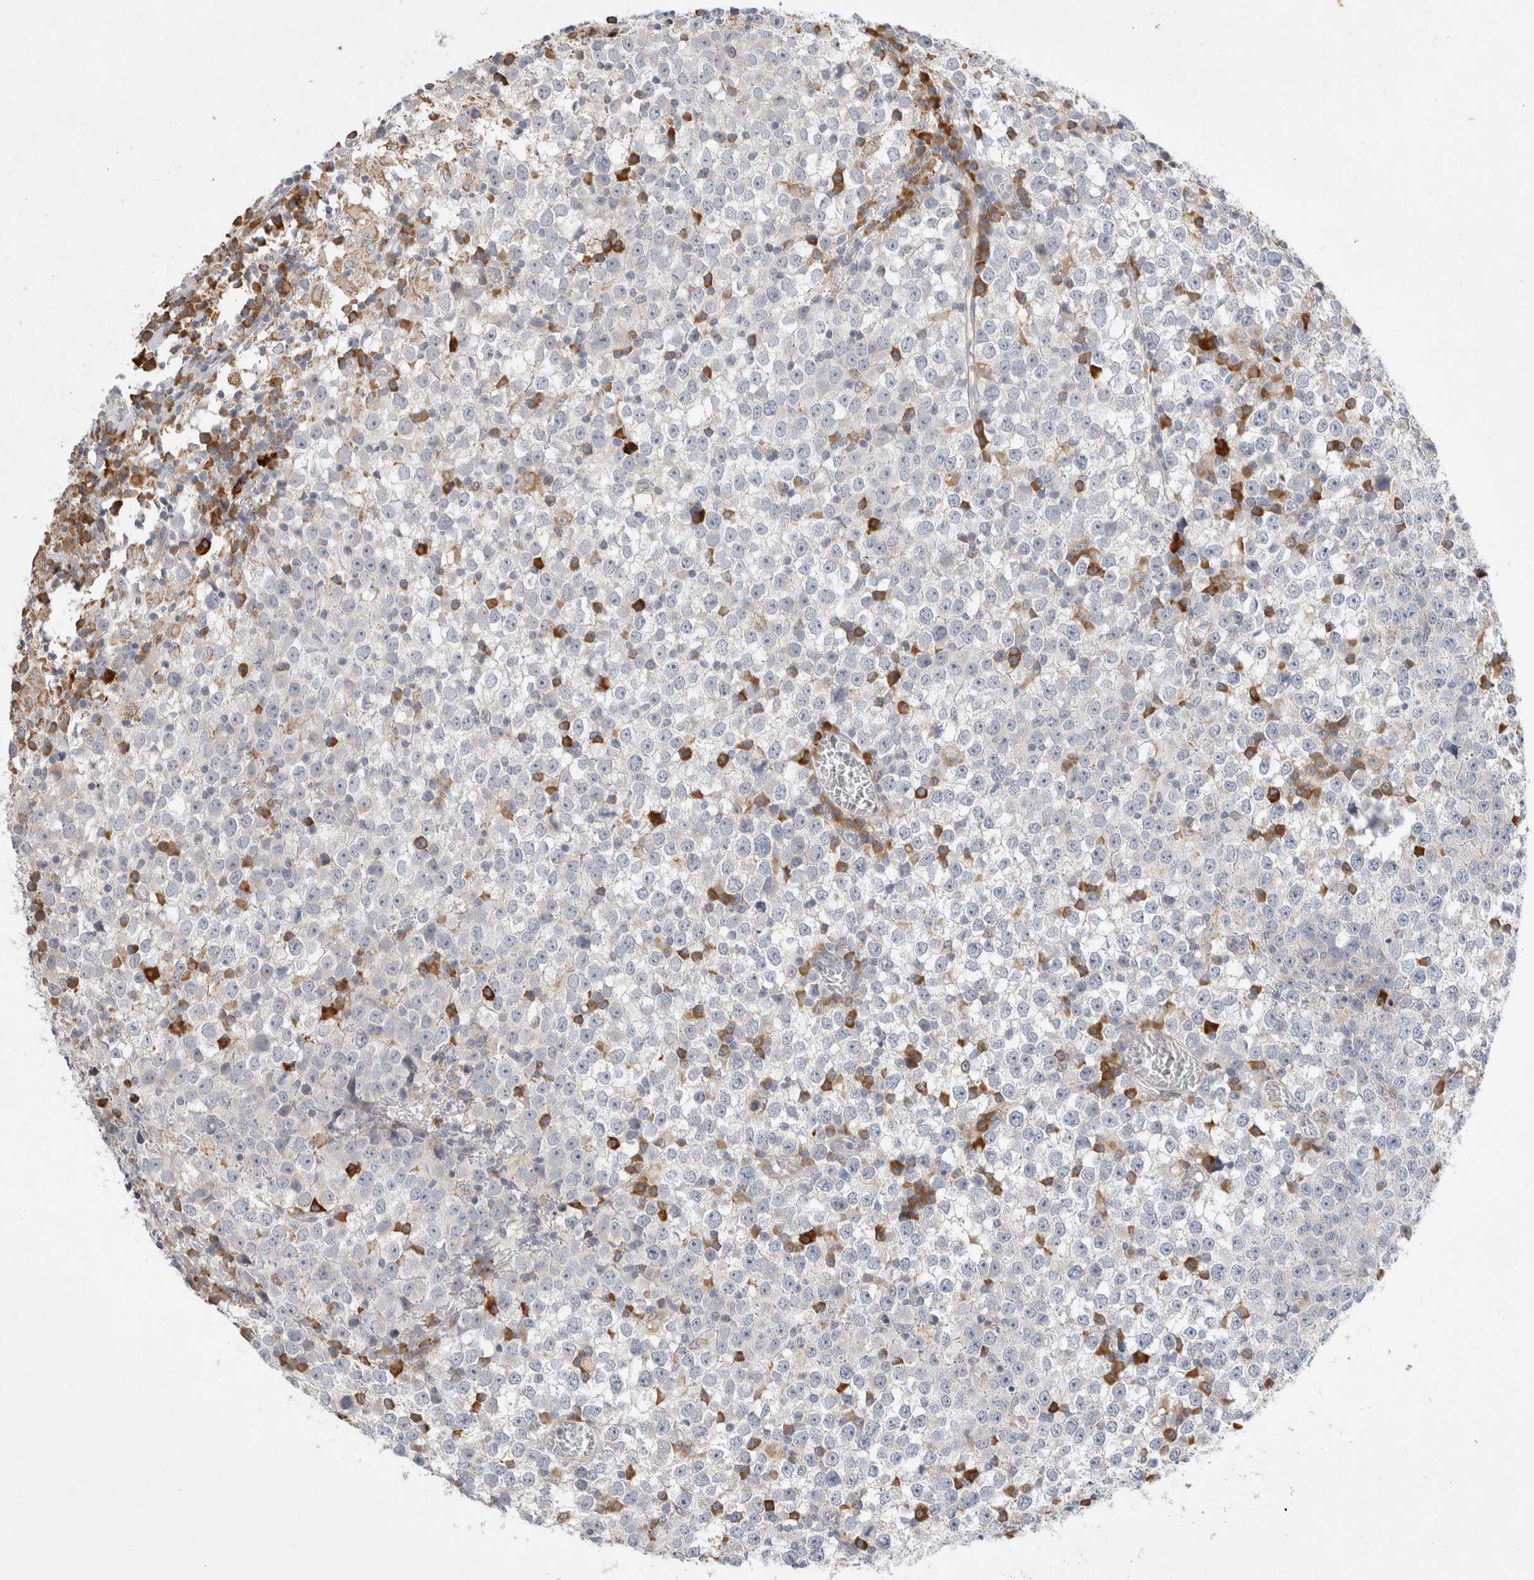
{"staining": {"intensity": "negative", "quantity": "none", "location": "none"}, "tissue": "testis cancer", "cell_type": "Tumor cells", "image_type": "cancer", "snomed": [{"axis": "morphology", "description": "Seminoma, NOS"}, {"axis": "topography", "description": "Testis"}], "caption": "Photomicrograph shows no significant protein positivity in tumor cells of testis cancer (seminoma). (Brightfield microscopy of DAB (3,3'-diaminobenzidine) immunohistochemistry at high magnification).", "gene": "NEDD4L", "patient": {"sex": "male", "age": 65}}